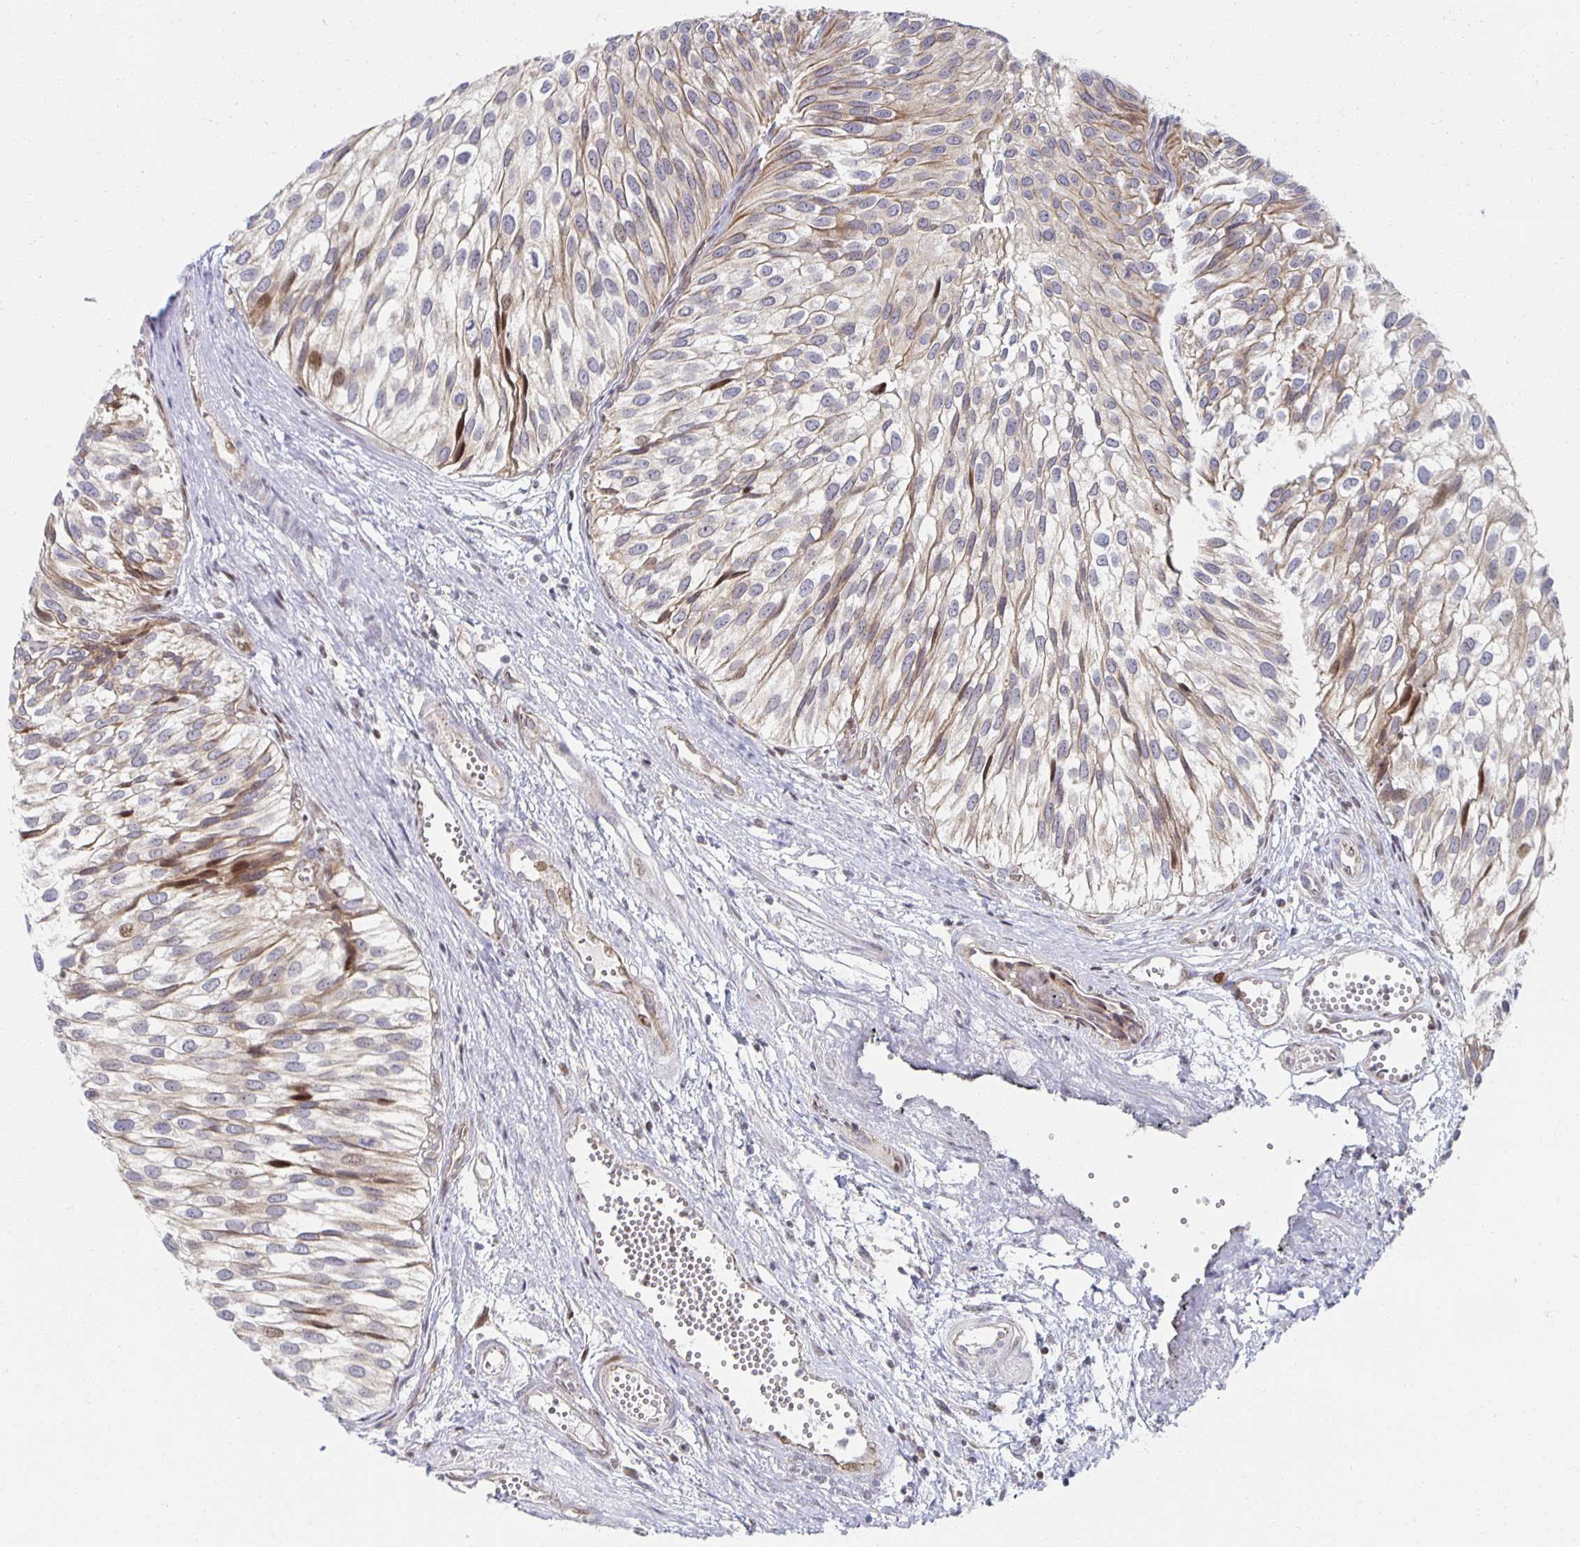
{"staining": {"intensity": "weak", "quantity": ">75%", "location": "cytoplasmic/membranous"}, "tissue": "urothelial cancer", "cell_type": "Tumor cells", "image_type": "cancer", "snomed": [{"axis": "morphology", "description": "Urothelial carcinoma, Low grade"}, {"axis": "topography", "description": "Urinary bladder"}], "caption": "The photomicrograph reveals a brown stain indicating the presence of a protein in the cytoplasmic/membranous of tumor cells in low-grade urothelial carcinoma.", "gene": "HCFC1R1", "patient": {"sex": "male", "age": 91}}